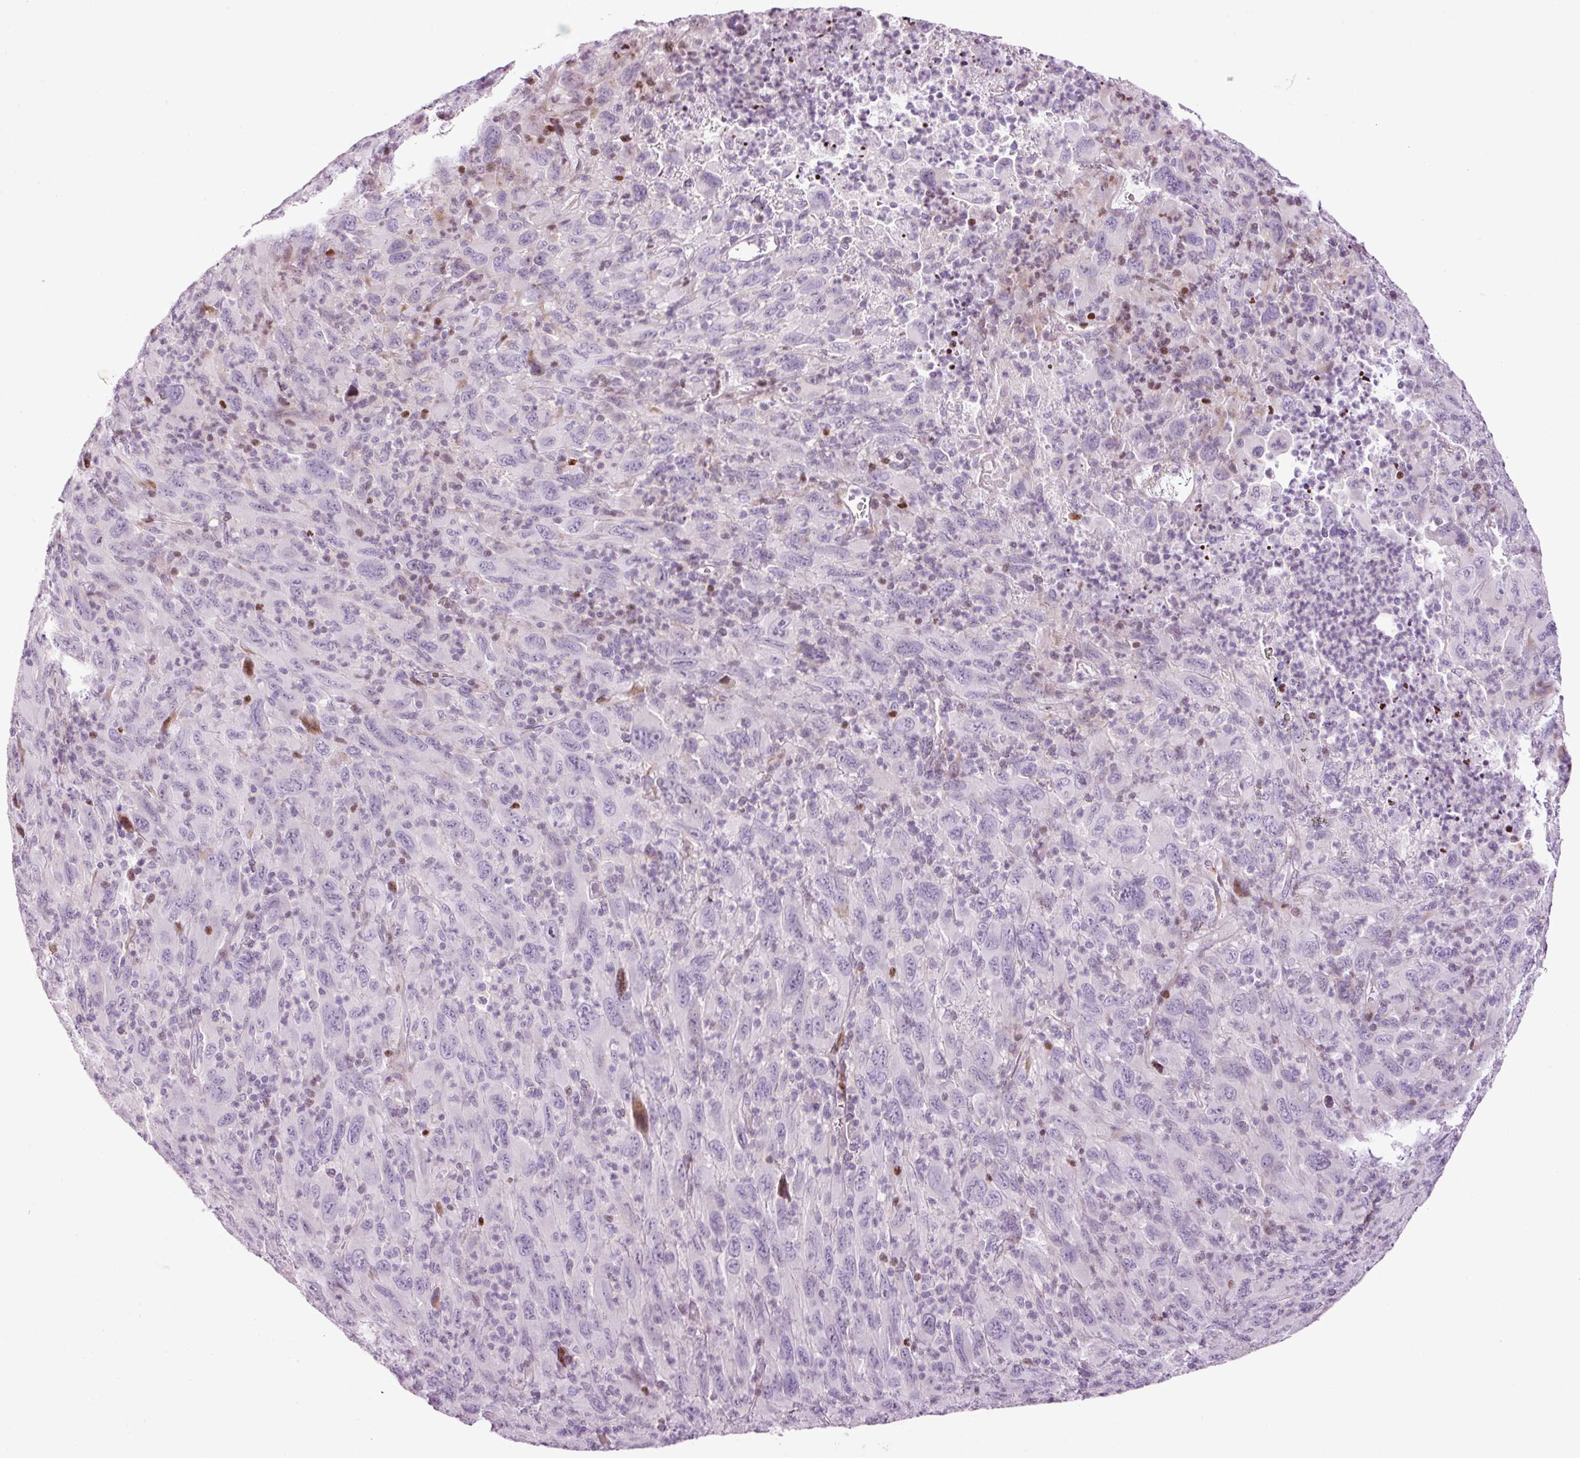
{"staining": {"intensity": "moderate", "quantity": "<25%", "location": "nuclear"}, "tissue": "melanoma", "cell_type": "Tumor cells", "image_type": "cancer", "snomed": [{"axis": "morphology", "description": "Malignant melanoma, Metastatic site"}, {"axis": "topography", "description": "Skin"}], "caption": "Protein expression analysis of human melanoma reveals moderate nuclear staining in about <25% of tumor cells.", "gene": "ANKRD20A1", "patient": {"sex": "female", "age": 56}}